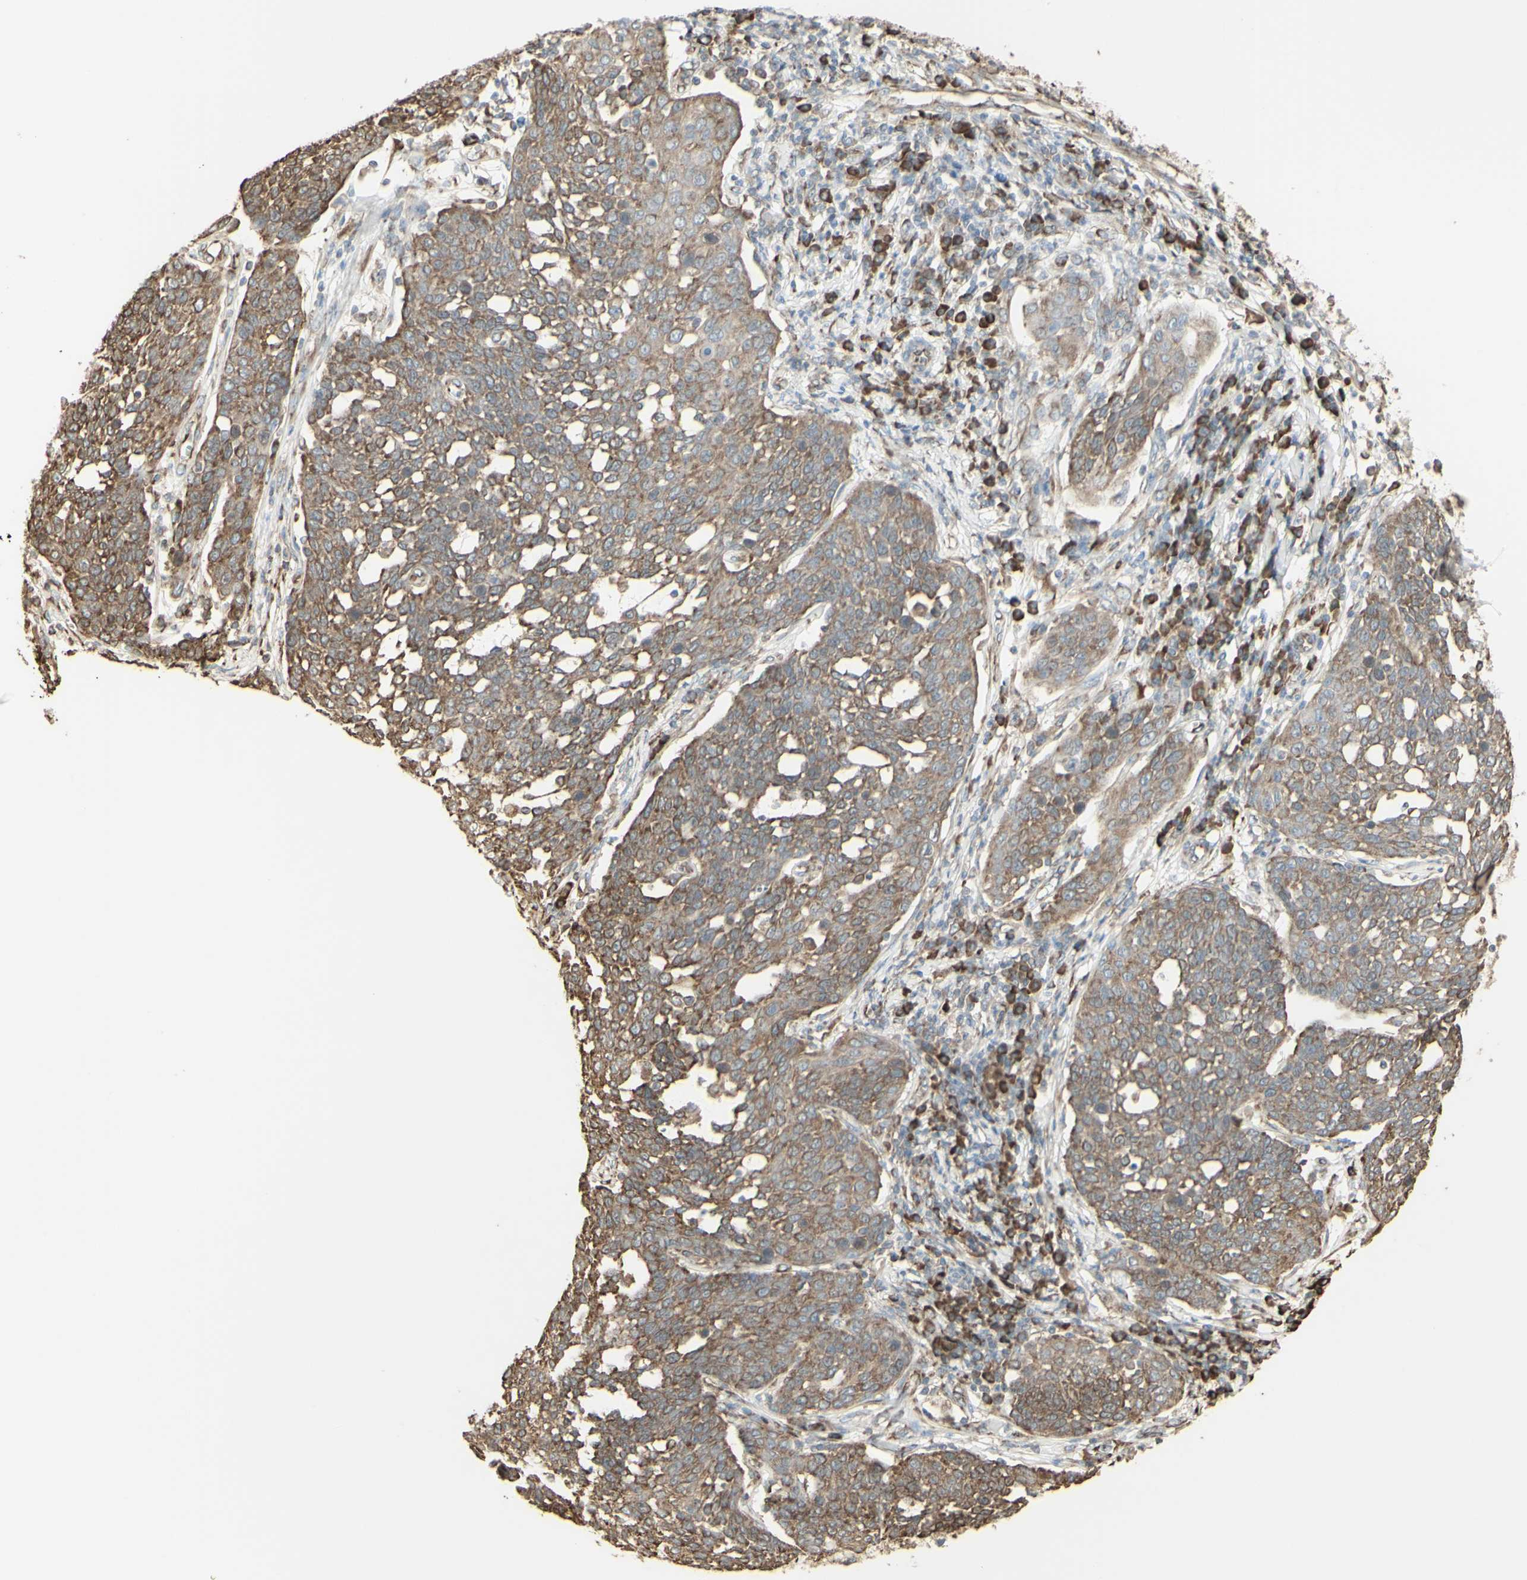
{"staining": {"intensity": "weak", "quantity": ">75%", "location": "cytoplasmic/membranous"}, "tissue": "cervical cancer", "cell_type": "Tumor cells", "image_type": "cancer", "snomed": [{"axis": "morphology", "description": "Squamous cell carcinoma, NOS"}, {"axis": "topography", "description": "Cervix"}], "caption": "Immunohistochemical staining of cervical cancer displays weak cytoplasmic/membranous protein positivity in approximately >75% of tumor cells. (Brightfield microscopy of DAB IHC at high magnification).", "gene": "EEF1B2", "patient": {"sex": "female", "age": 34}}